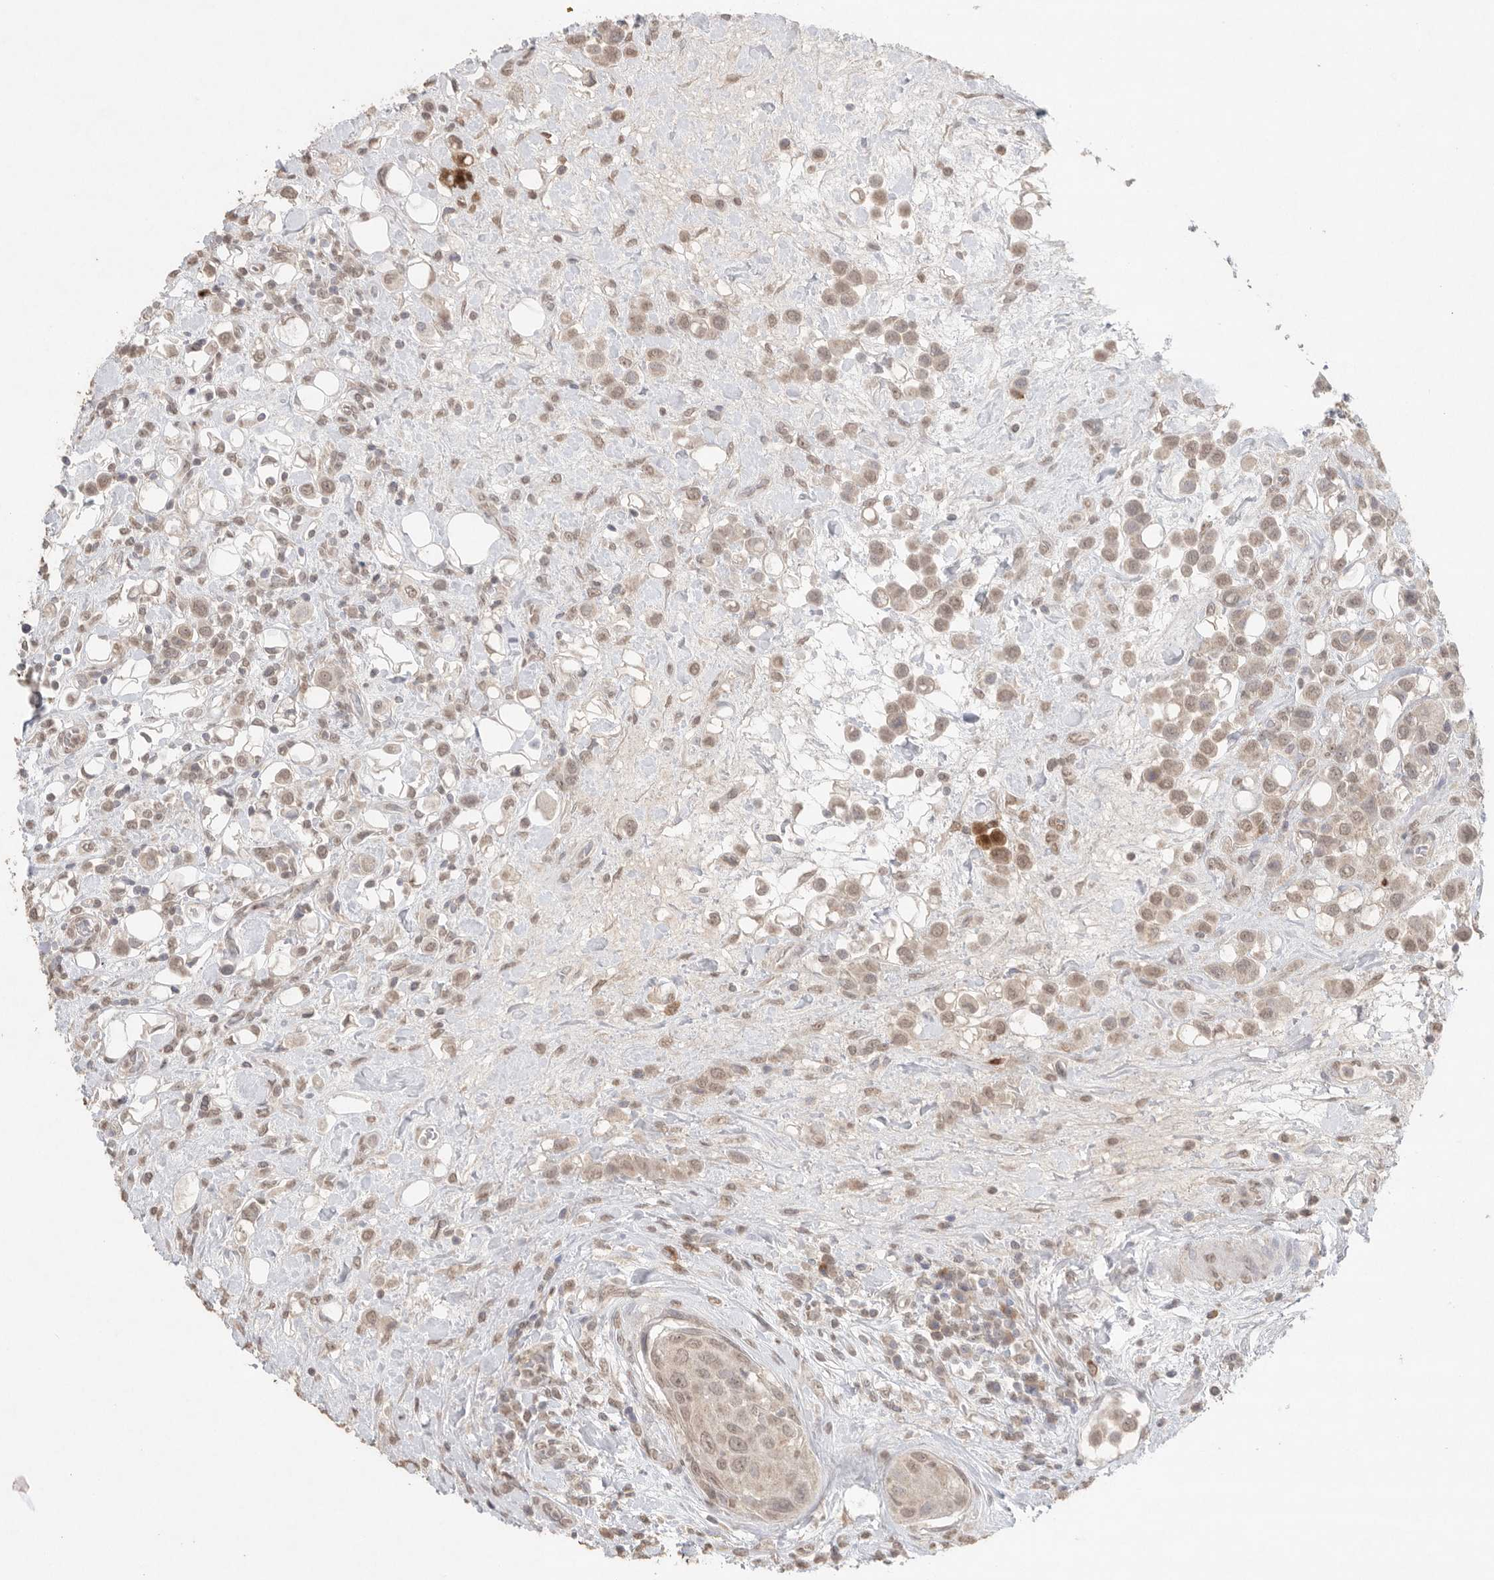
{"staining": {"intensity": "weak", "quantity": ">75%", "location": "cytoplasmic/membranous,nuclear"}, "tissue": "urothelial cancer", "cell_type": "Tumor cells", "image_type": "cancer", "snomed": [{"axis": "morphology", "description": "Urothelial carcinoma, High grade"}, {"axis": "topography", "description": "Urinary bladder"}], "caption": "There is low levels of weak cytoplasmic/membranous and nuclear positivity in tumor cells of urothelial carcinoma (high-grade), as demonstrated by immunohistochemical staining (brown color).", "gene": "KLK5", "patient": {"sex": "male", "age": 50}}